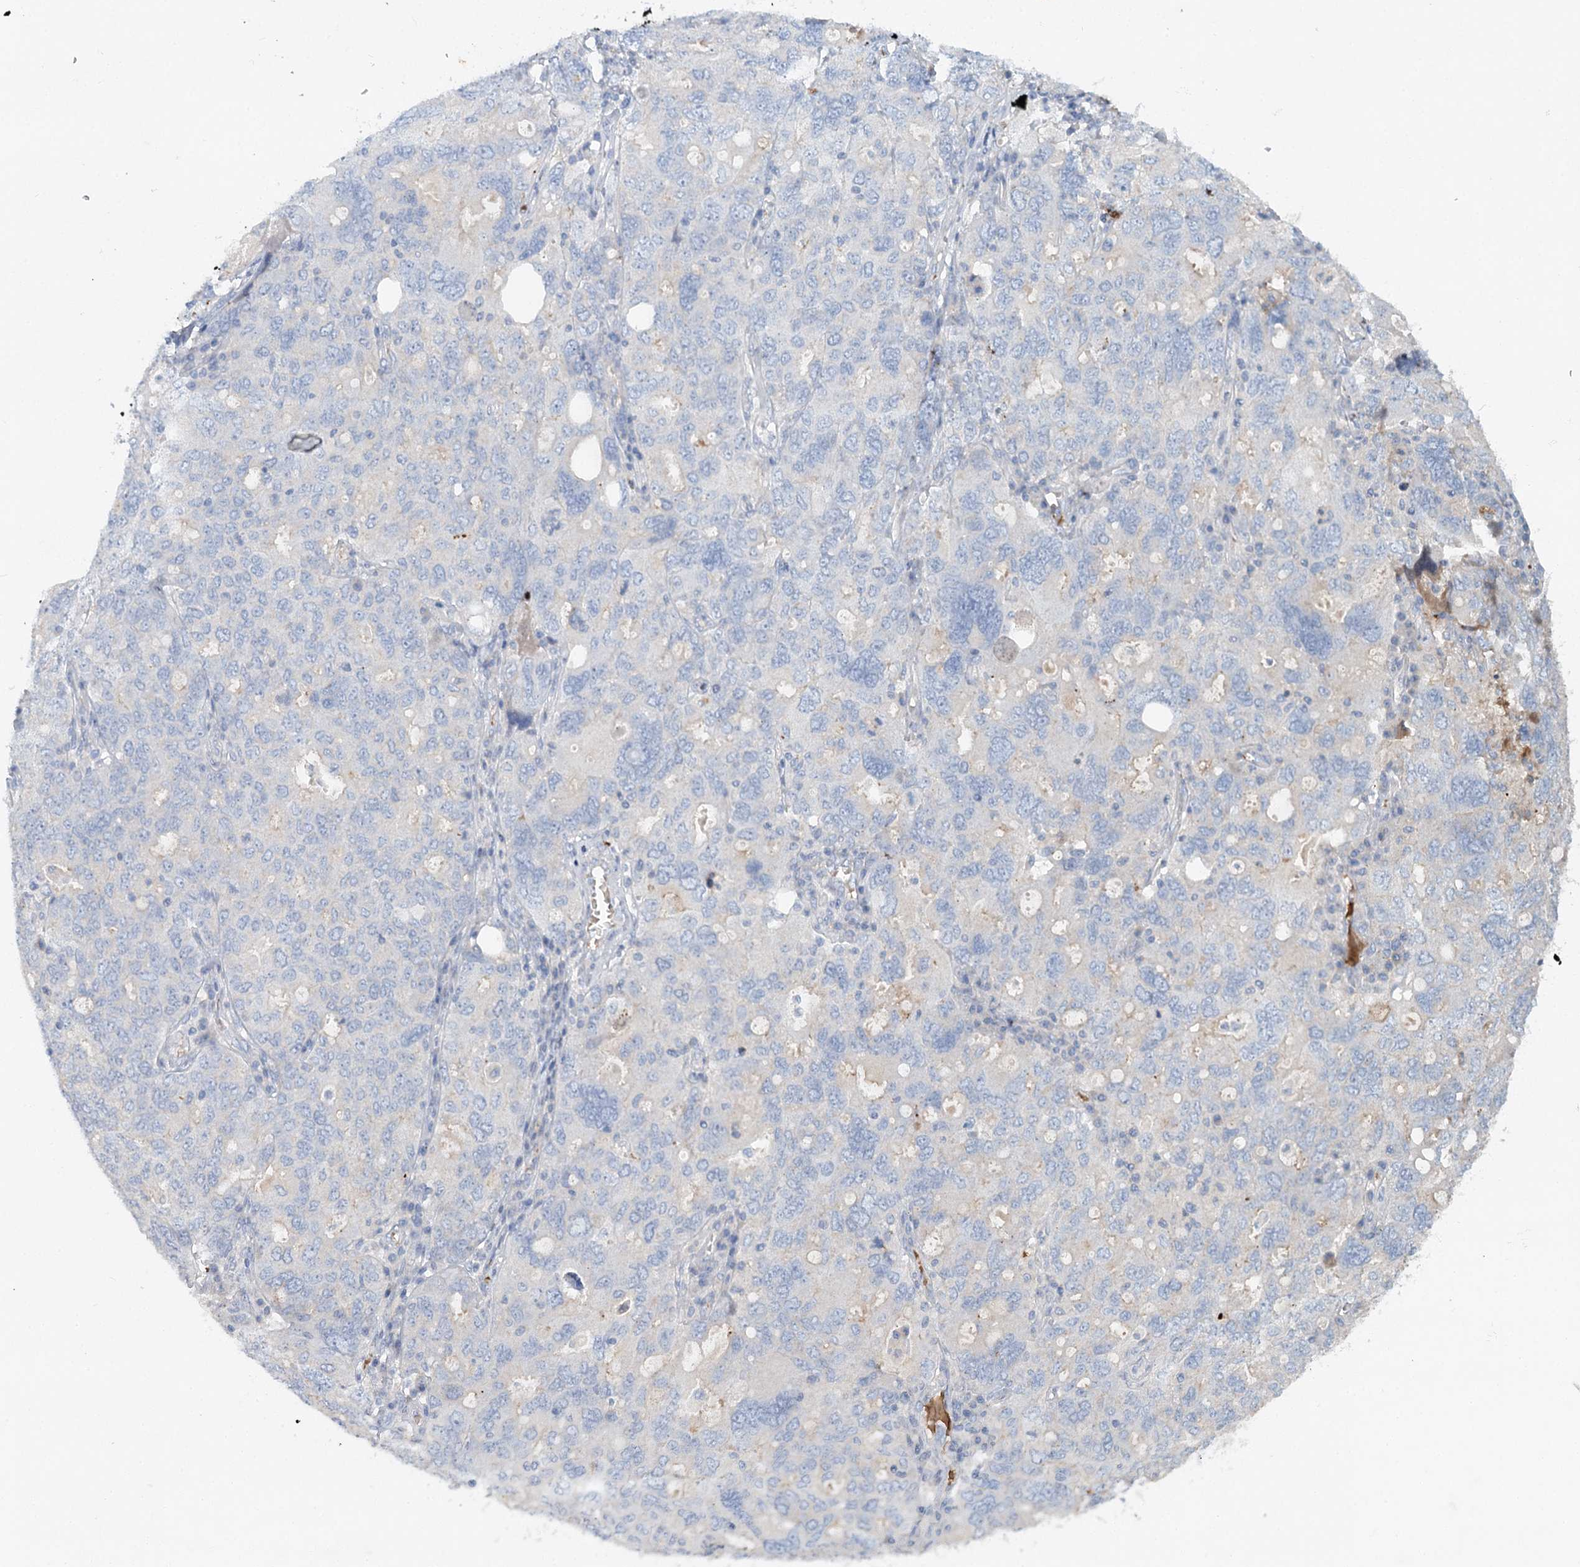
{"staining": {"intensity": "negative", "quantity": "none", "location": "none"}, "tissue": "ovarian cancer", "cell_type": "Tumor cells", "image_type": "cancer", "snomed": [{"axis": "morphology", "description": "Carcinoma, endometroid"}, {"axis": "topography", "description": "Ovary"}], "caption": "Immunohistochemistry (IHC) of human endometroid carcinoma (ovarian) shows no expression in tumor cells. Brightfield microscopy of immunohistochemistry (IHC) stained with DAB (brown) and hematoxylin (blue), captured at high magnification.", "gene": "ALKBH8", "patient": {"sex": "female", "age": 62}}